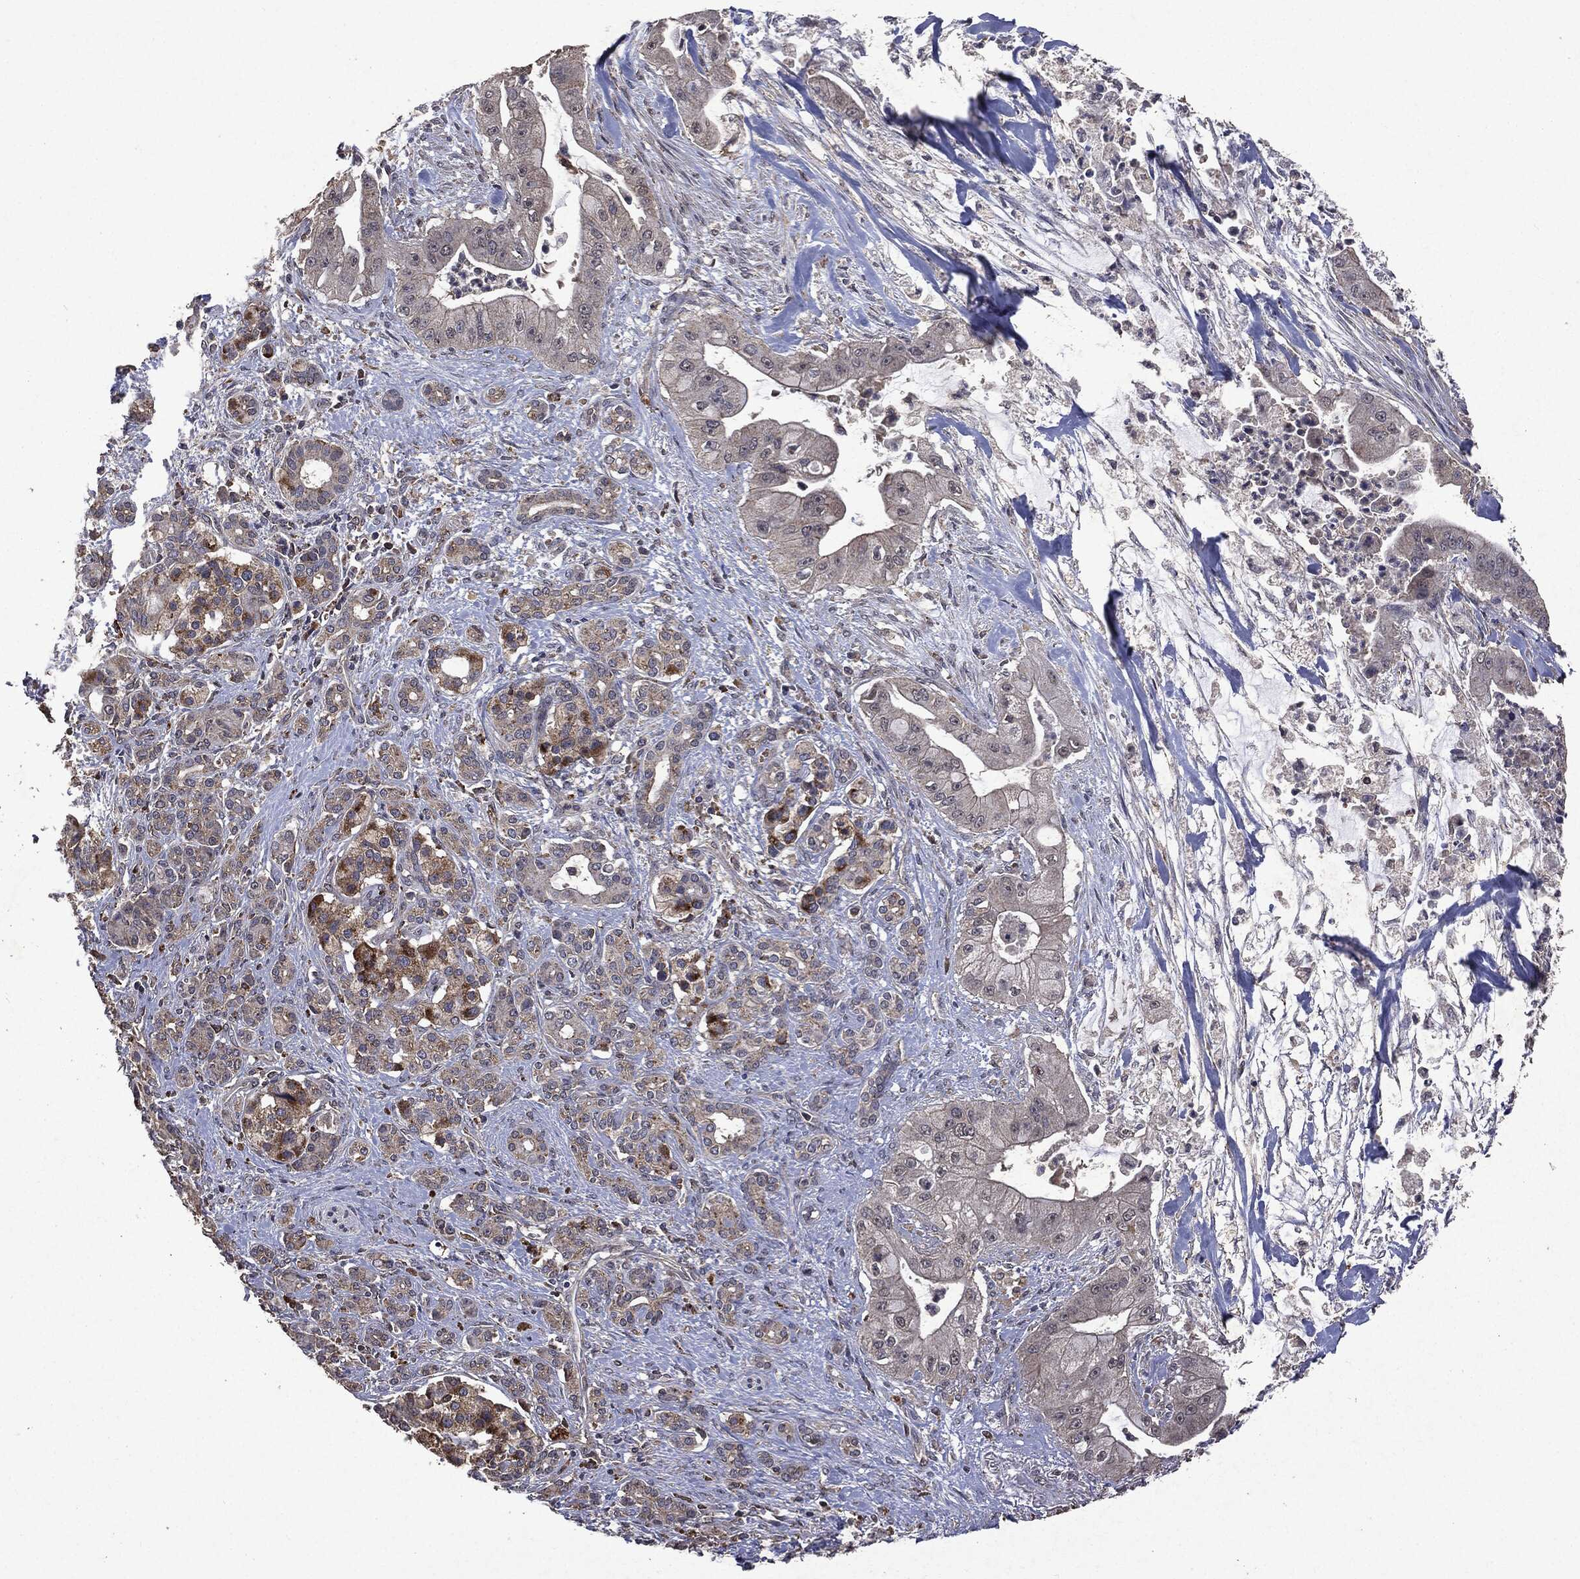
{"staining": {"intensity": "negative", "quantity": "none", "location": "none"}, "tissue": "pancreatic cancer", "cell_type": "Tumor cells", "image_type": "cancer", "snomed": [{"axis": "morphology", "description": "Normal tissue, NOS"}, {"axis": "morphology", "description": "Inflammation, NOS"}, {"axis": "morphology", "description": "Adenocarcinoma, NOS"}, {"axis": "topography", "description": "Pancreas"}], "caption": "A histopathology image of human pancreatic adenocarcinoma is negative for staining in tumor cells.", "gene": "PTEN", "patient": {"sex": "male", "age": 57}}